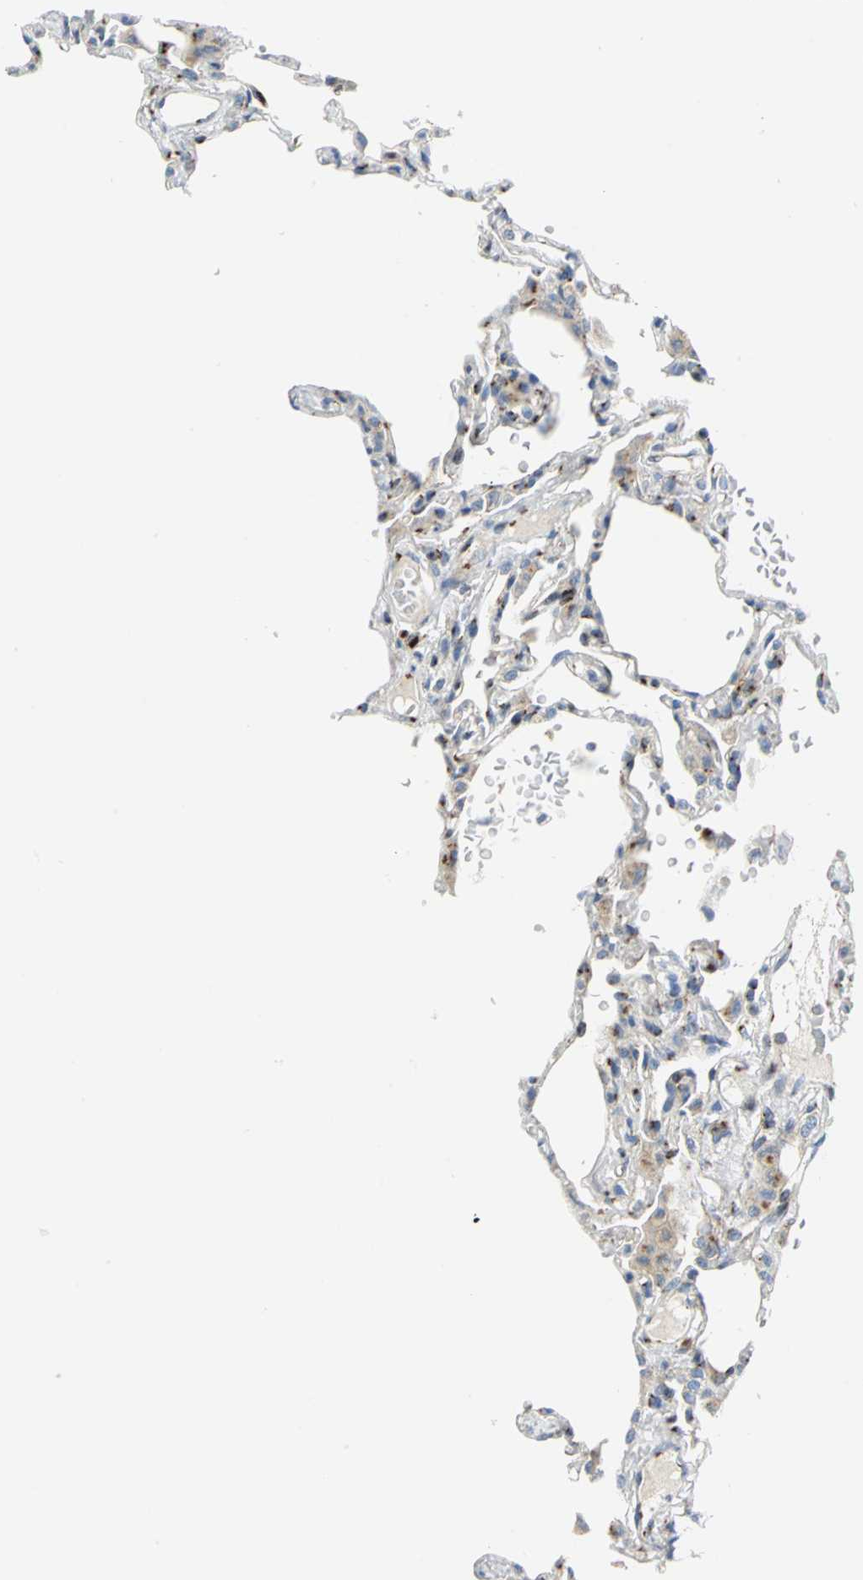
{"staining": {"intensity": "moderate", "quantity": "<25%", "location": "cytoplasmic/membranous"}, "tissue": "lung", "cell_type": "Alveolar cells", "image_type": "normal", "snomed": [{"axis": "morphology", "description": "Normal tissue, NOS"}, {"axis": "topography", "description": "Lung"}], "caption": "A brown stain shows moderate cytoplasmic/membranous expression of a protein in alveolar cells of normal lung. (brown staining indicates protein expression, while blue staining denotes nuclei).", "gene": "GPR3", "patient": {"sex": "female", "age": 49}}